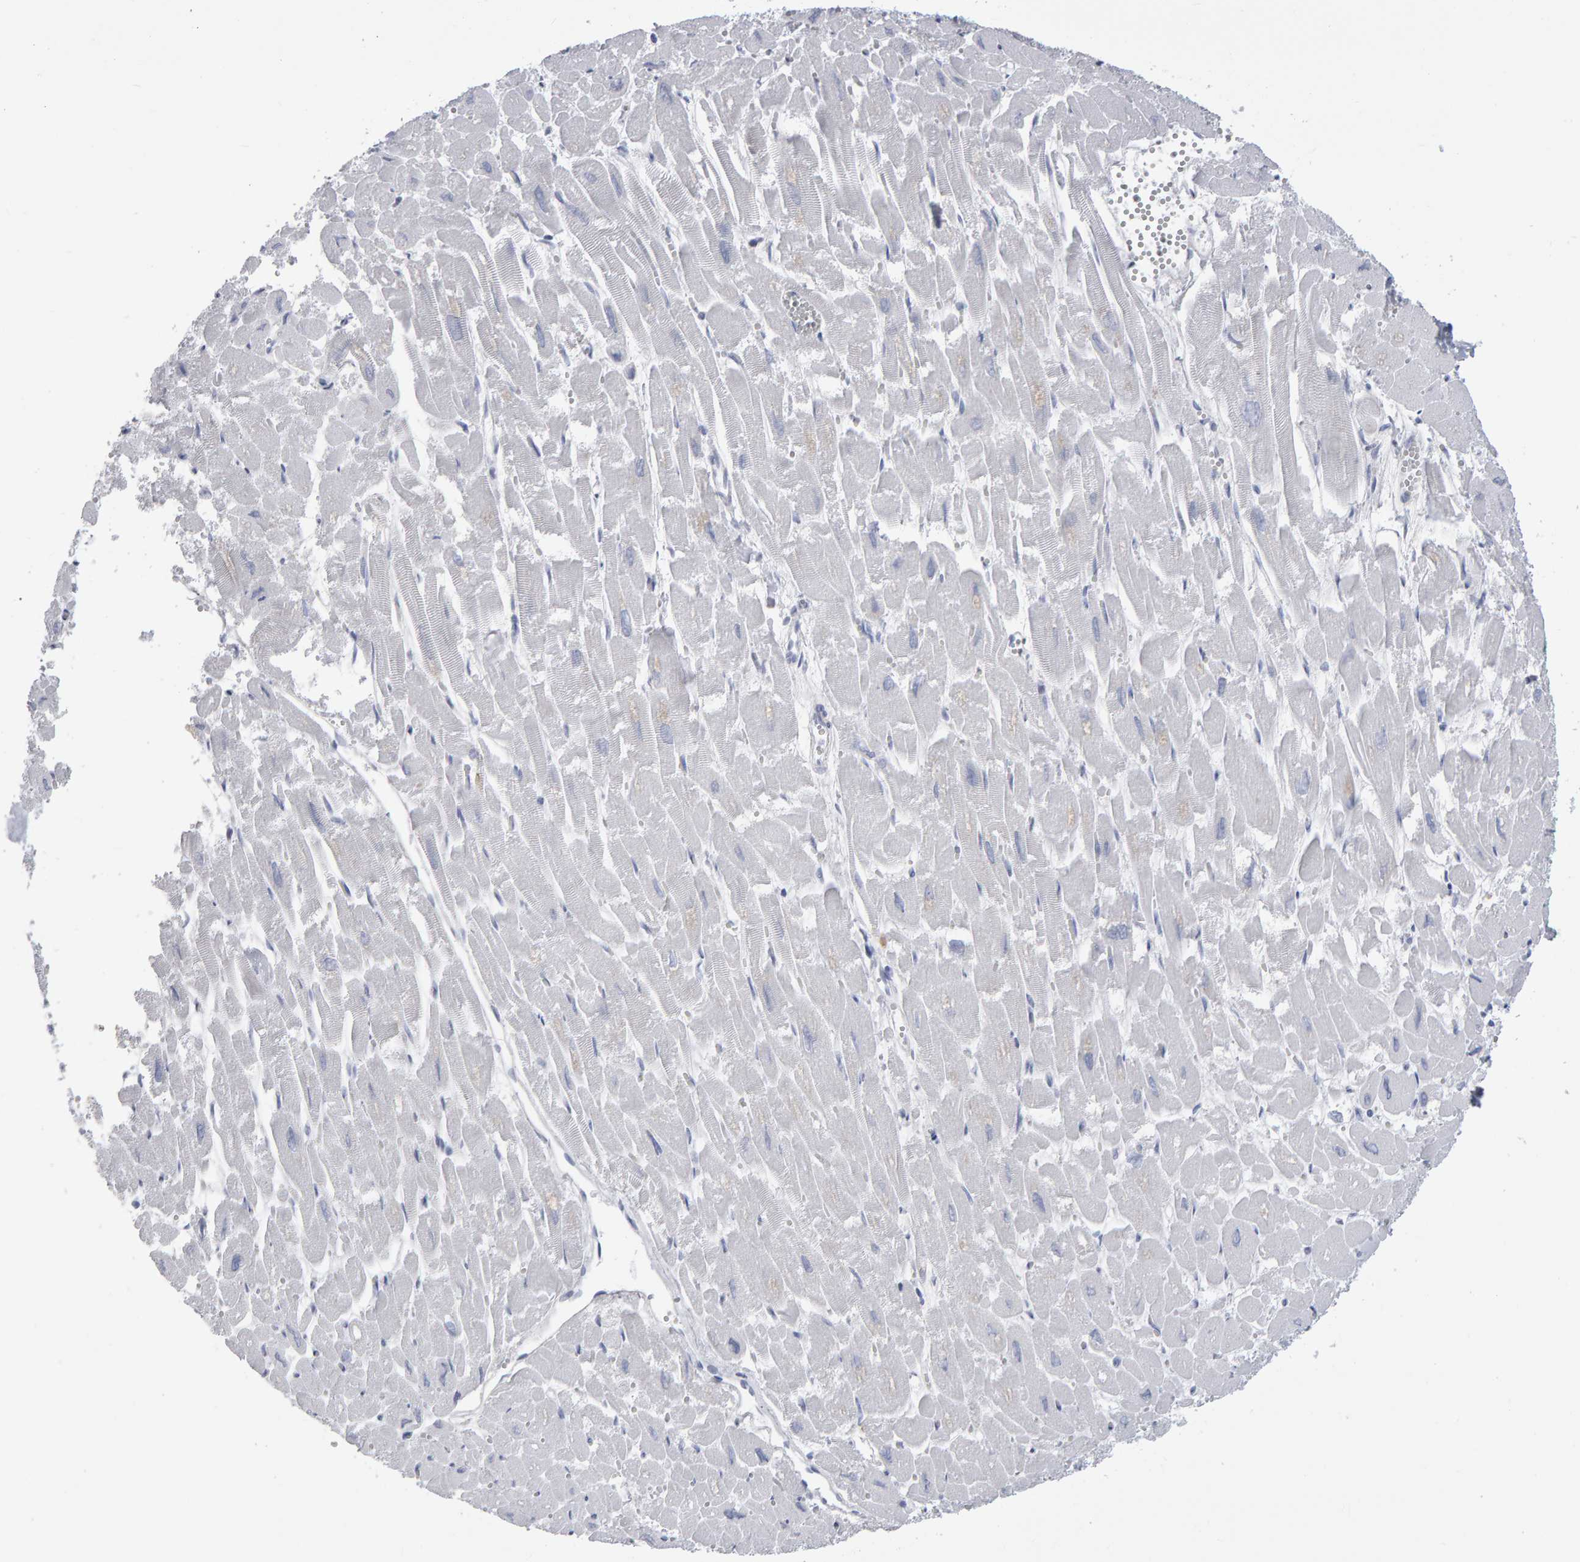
{"staining": {"intensity": "negative", "quantity": "none", "location": "none"}, "tissue": "heart muscle", "cell_type": "Cardiomyocytes", "image_type": "normal", "snomed": [{"axis": "morphology", "description": "Normal tissue, NOS"}, {"axis": "topography", "description": "Heart"}], "caption": "The image exhibits no significant staining in cardiomyocytes of heart muscle.", "gene": "NCDN", "patient": {"sex": "male", "age": 54}}